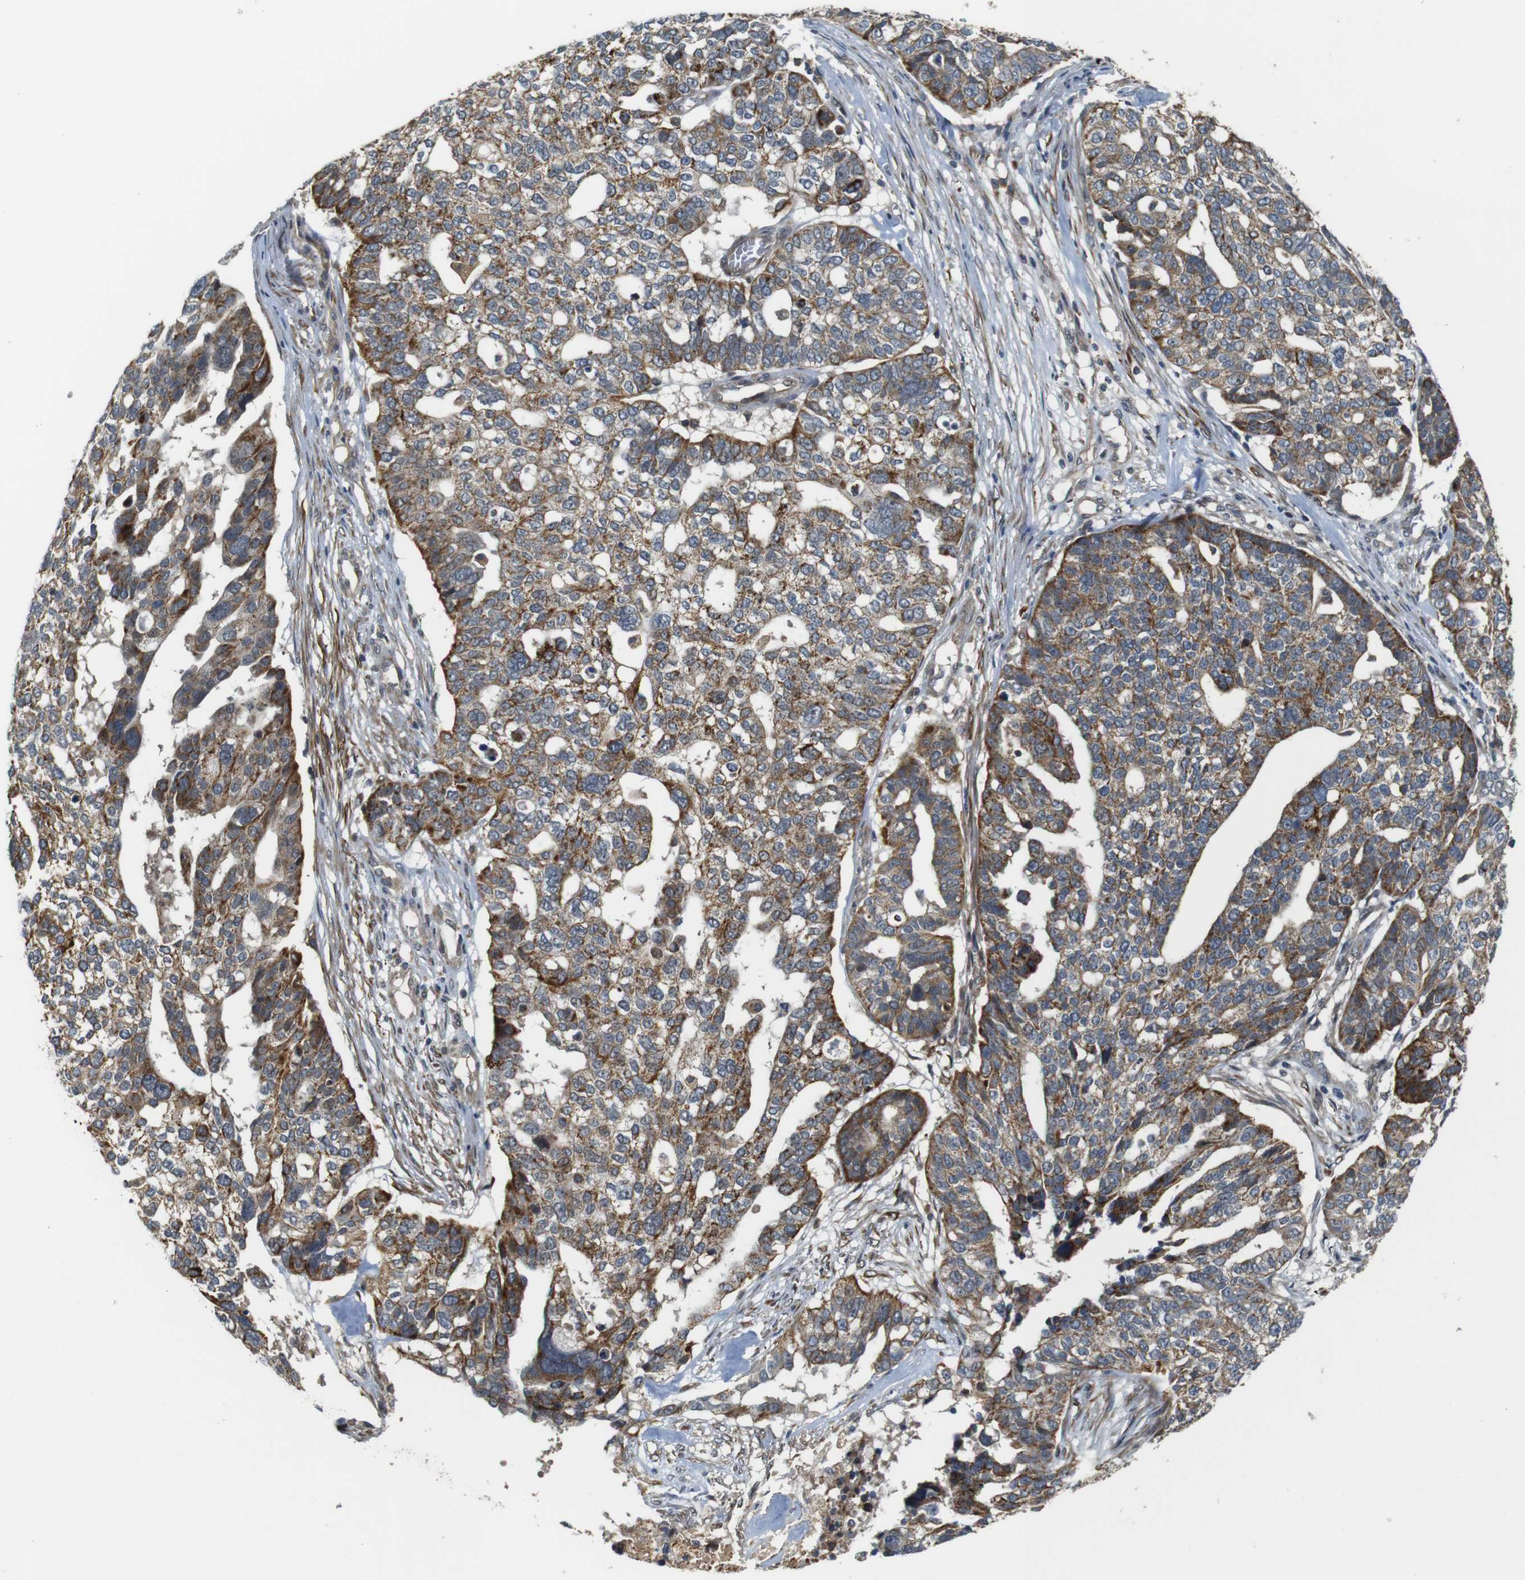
{"staining": {"intensity": "moderate", "quantity": ">75%", "location": "cytoplasmic/membranous"}, "tissue": "ovarian cancer", "cell_type": "Tumor cells", "image_type": "cancer", "snomed": [{"axis": "morphology", "description": "Cystadenocarcinoma, serous, NOS"}, {"axis": "topography", "description": "Ovary"}], "caption": "About >75% of tumor cells in ovarian cancer (serous cystadenocarcinoma) demonstrate moderate cytoplasmic/membranous protein staining as visualized by brown immunohistochemical staining.", "gene": "IFFO2", "patient": {"sex": "female", "age": 59}}